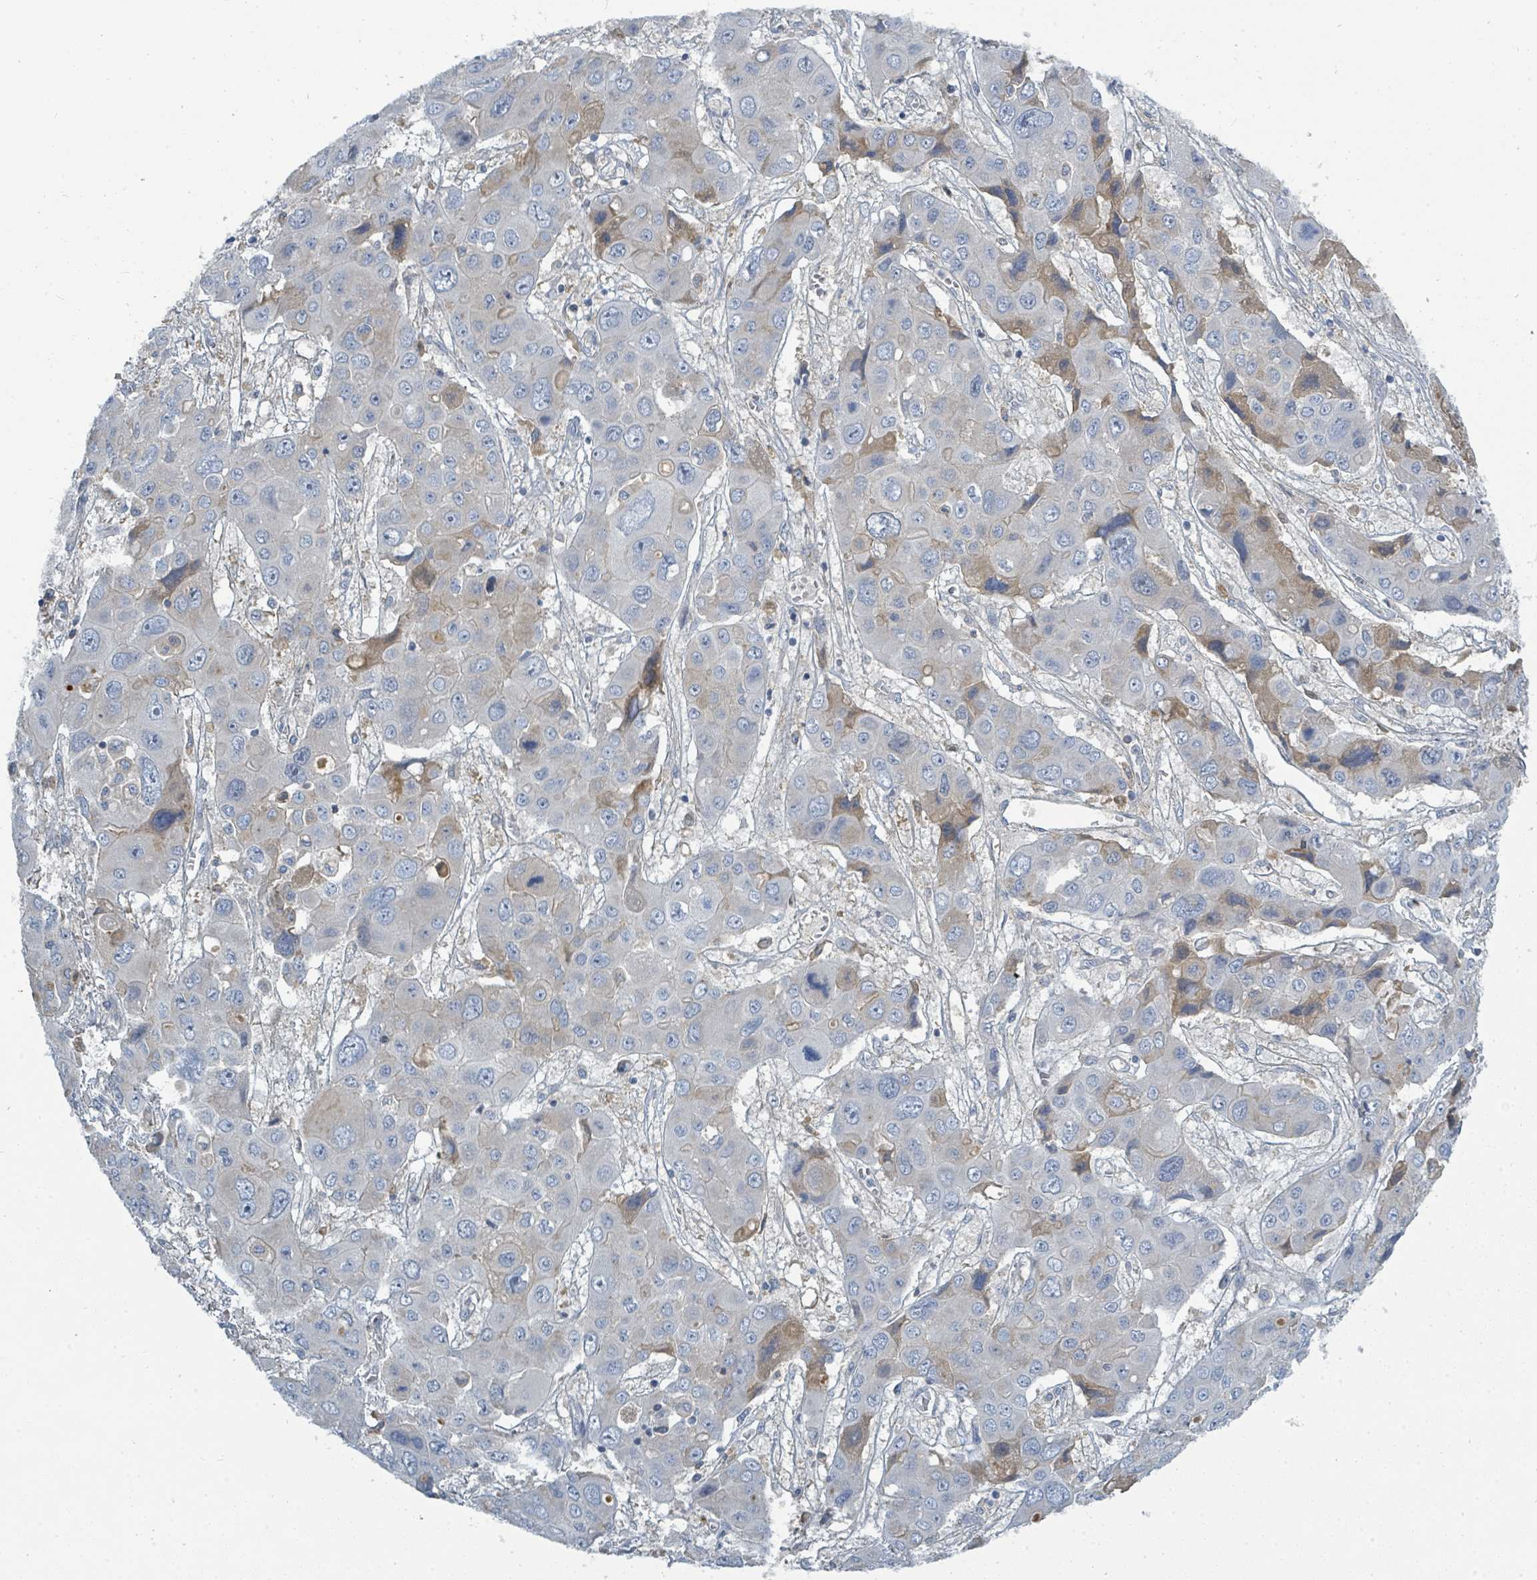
{"staining": {"intensity": "weak", "quantity": "<25%", "location": "cytoplasmic/membranous"}, "tissue": "liver cancer", "cell_type": "Tumor cells", "image_type": "cancer", "snomed": [{"axis": "morphology", "description": "Cholangiocarcinoma"}, {"axis": "topography", "description": "Liver"}], "caption": "Immunohistochemistry micrograph of neoplastic tissue: liver cholangiocarcinoma stained with DAB demonstrates no significant protein positivity in tumor cells.", "gene": "SLC25A23", "patient": {"sex": "male", "age": 67}}